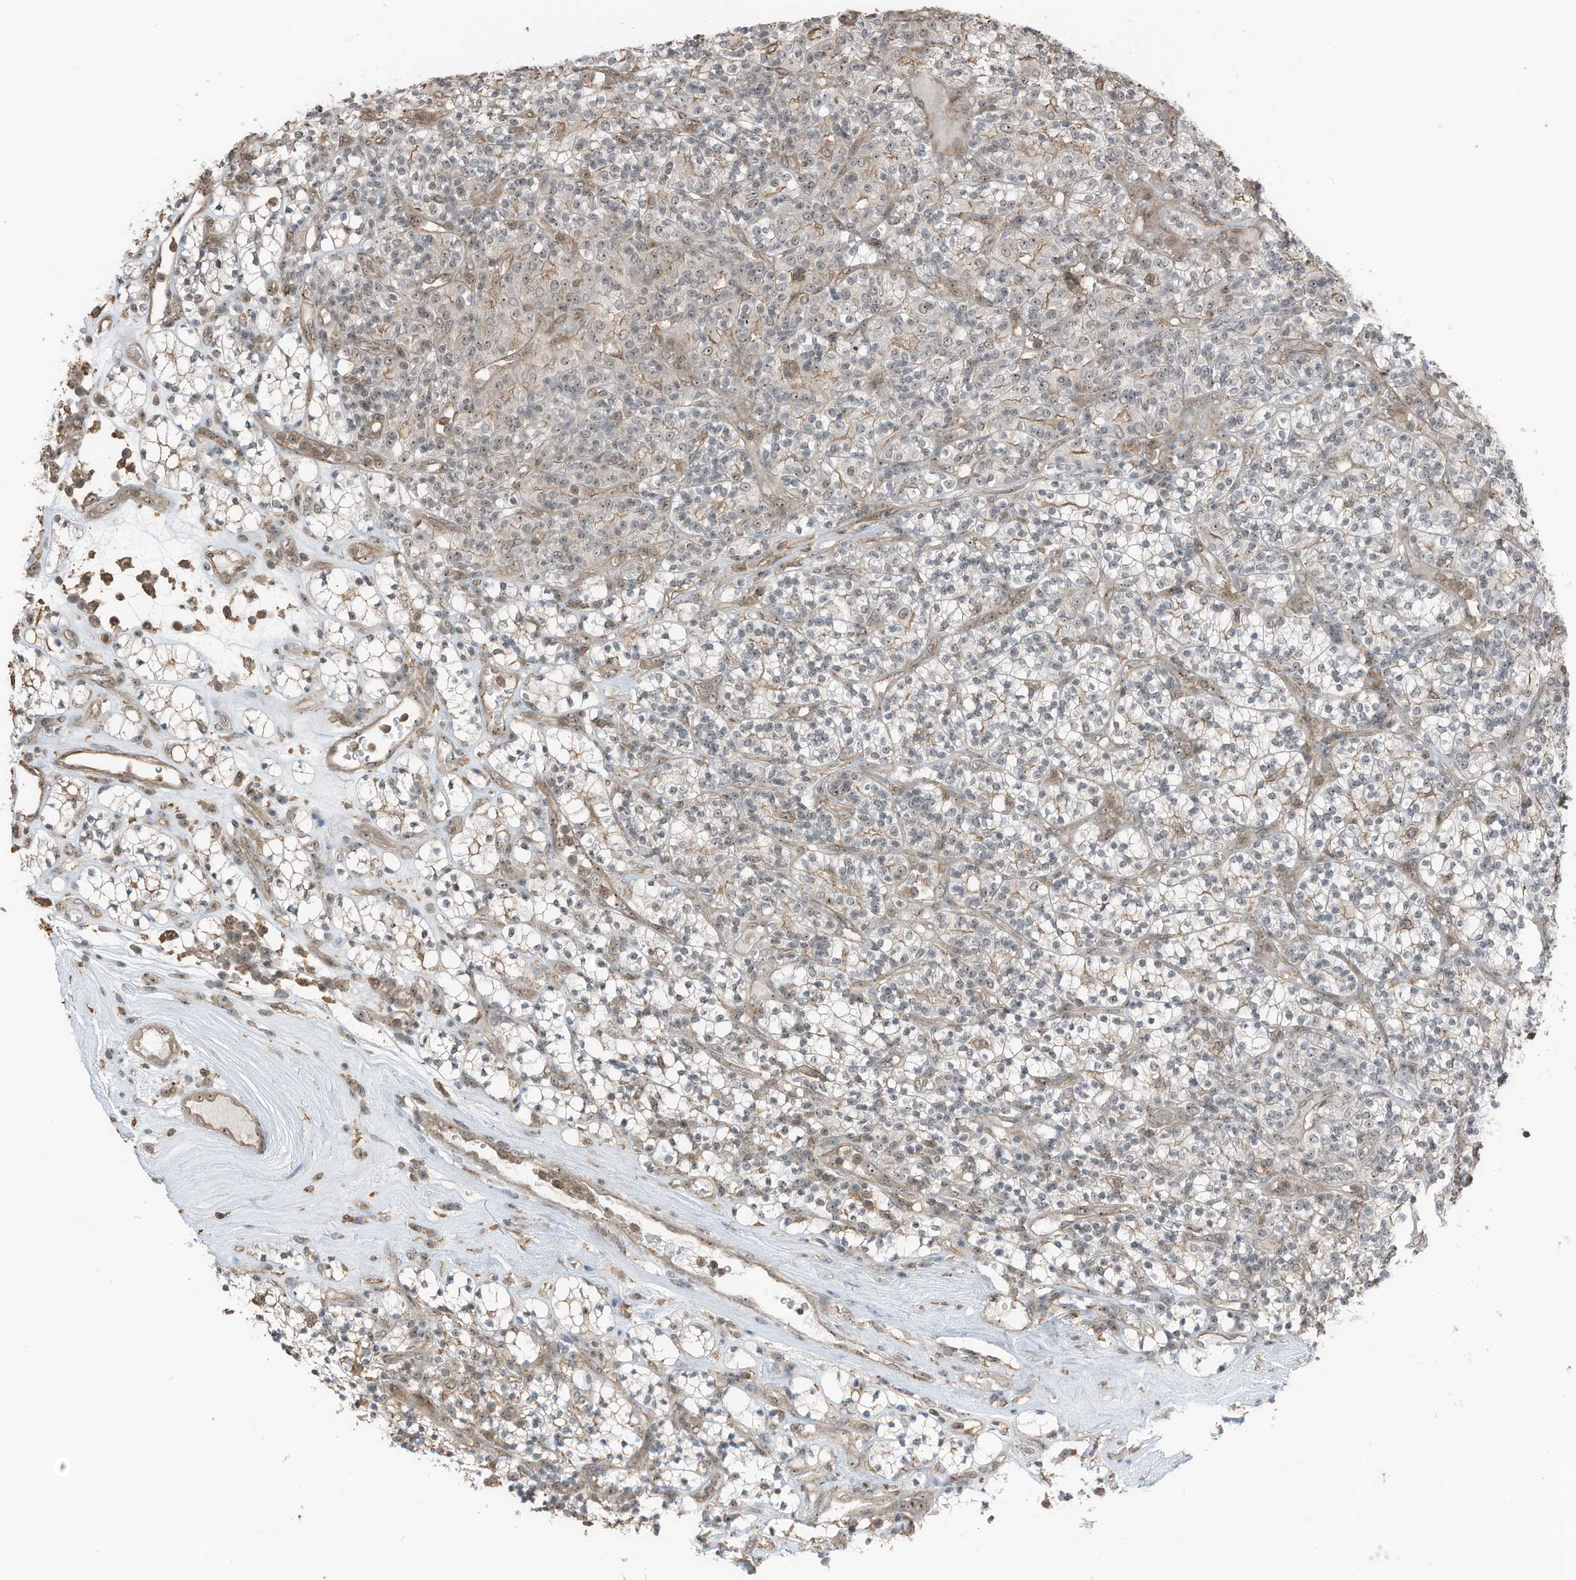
{"staining": {"intensity": "moderate", "quantity": ">75%", "location": "nuclear"}, "tissue": "renal cancer", "cell_type": "Tumor cells", "image_type": "cancer", "snomed": [{"axis": "morphology", "description": "Adenocarcinoma, NOS"}, {"axis": "topography", "description": "Kidney"}], "caption": "Immunohistochemistry (IHC) (DAB (3,3'-diaminobenzidine)) staining of renal cancer displays moderate nuclear protein expression in about >75% of tumor cells. (DAB IHC, brown staining for protein, blue staining for nuclei).", "gene": "UTP3", "patient": {"sex": "male", "age": 77}}